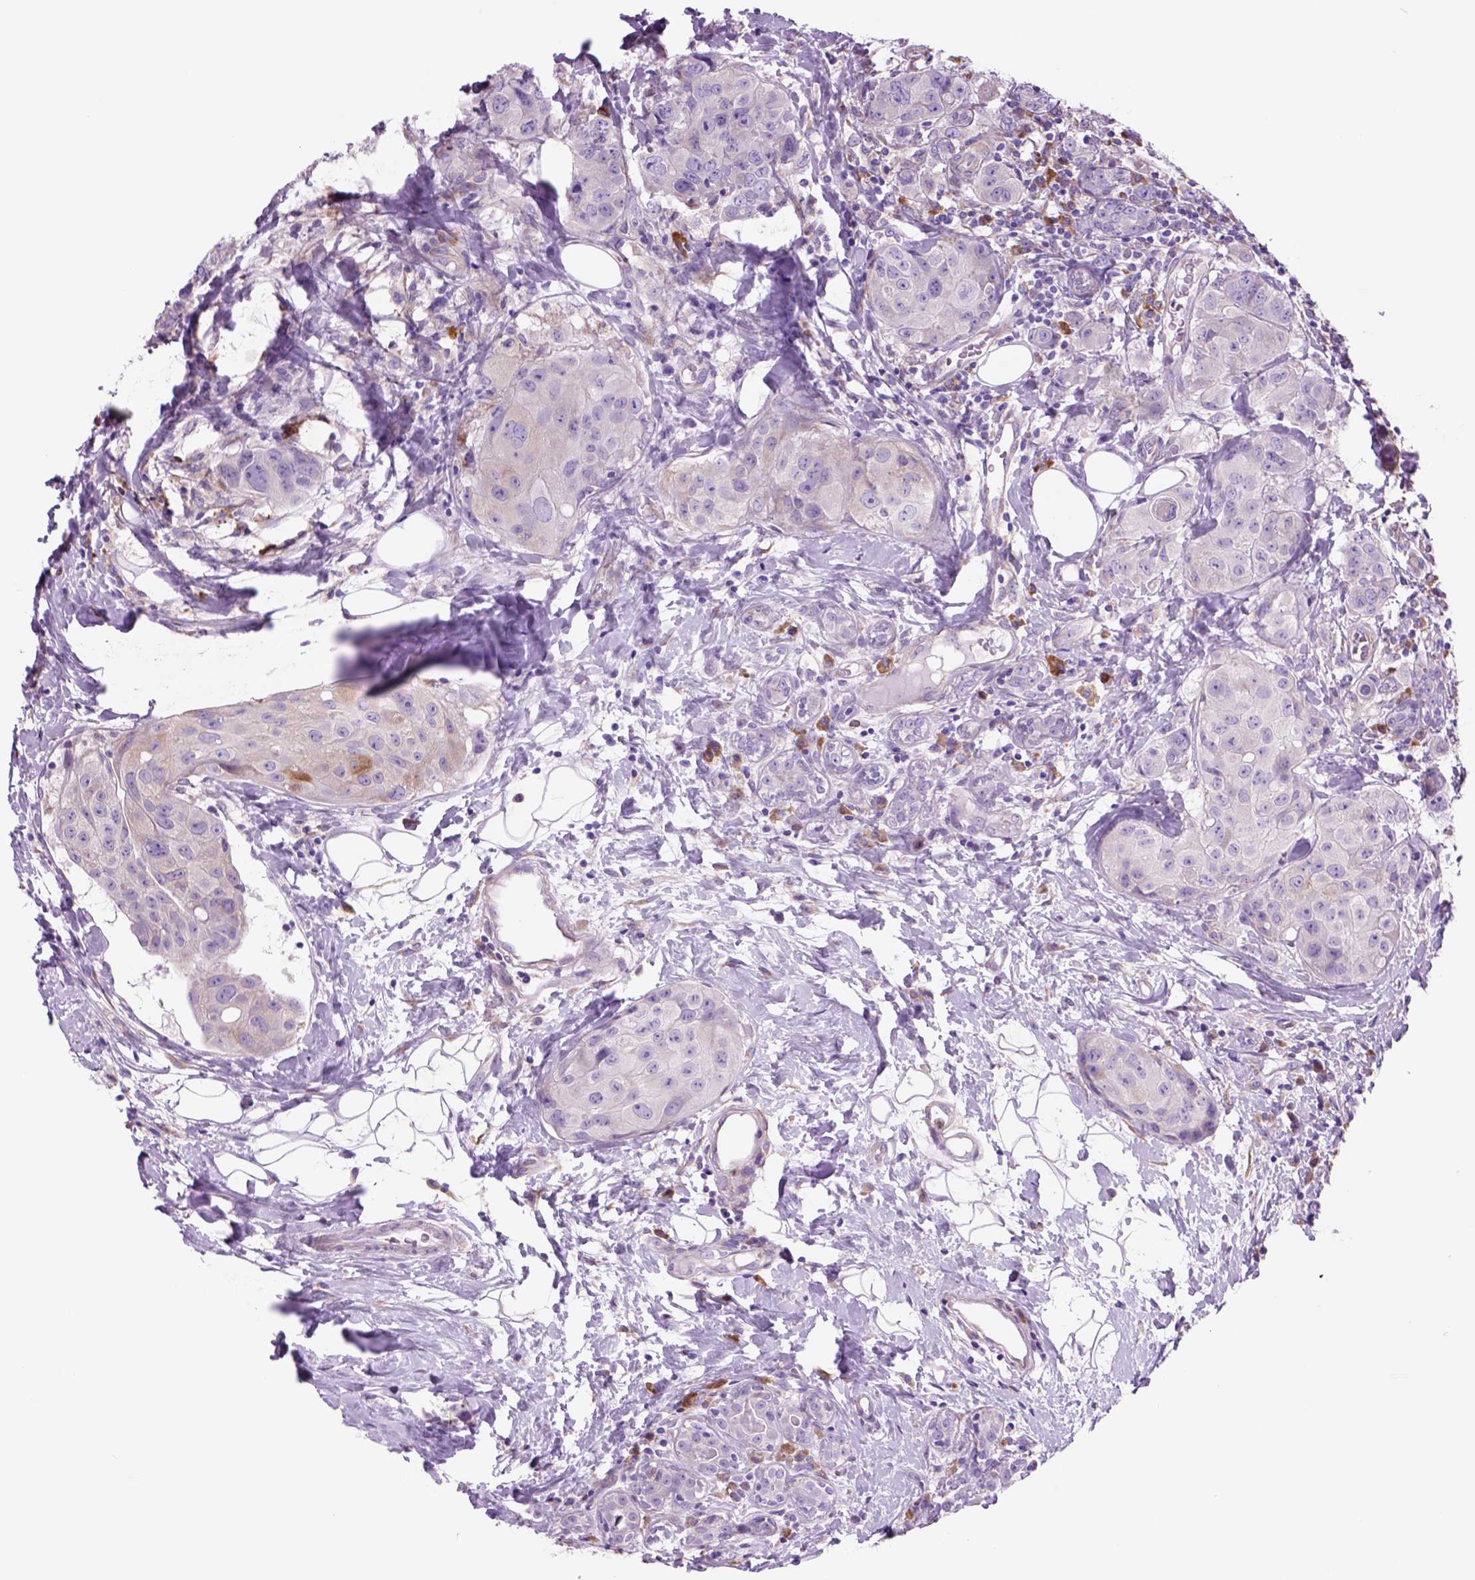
{"staining": {"intensity": "negative", "quantity": "none", "location": "none"}, "tissue": "breast cancer", "cell_type": "Tumor cells", "image_type": "cancer", "snomed": [{"axis": "morphology", "description": "Duct carcinoma"}, {"axis": "topography", "description": "Breast"}], "caption": "This is an IHC photomicrograph of breast cancer. There is no expression in tumor cells.", "gene": "PIAS3", "patient": {"sex": "female", "age": 43}}